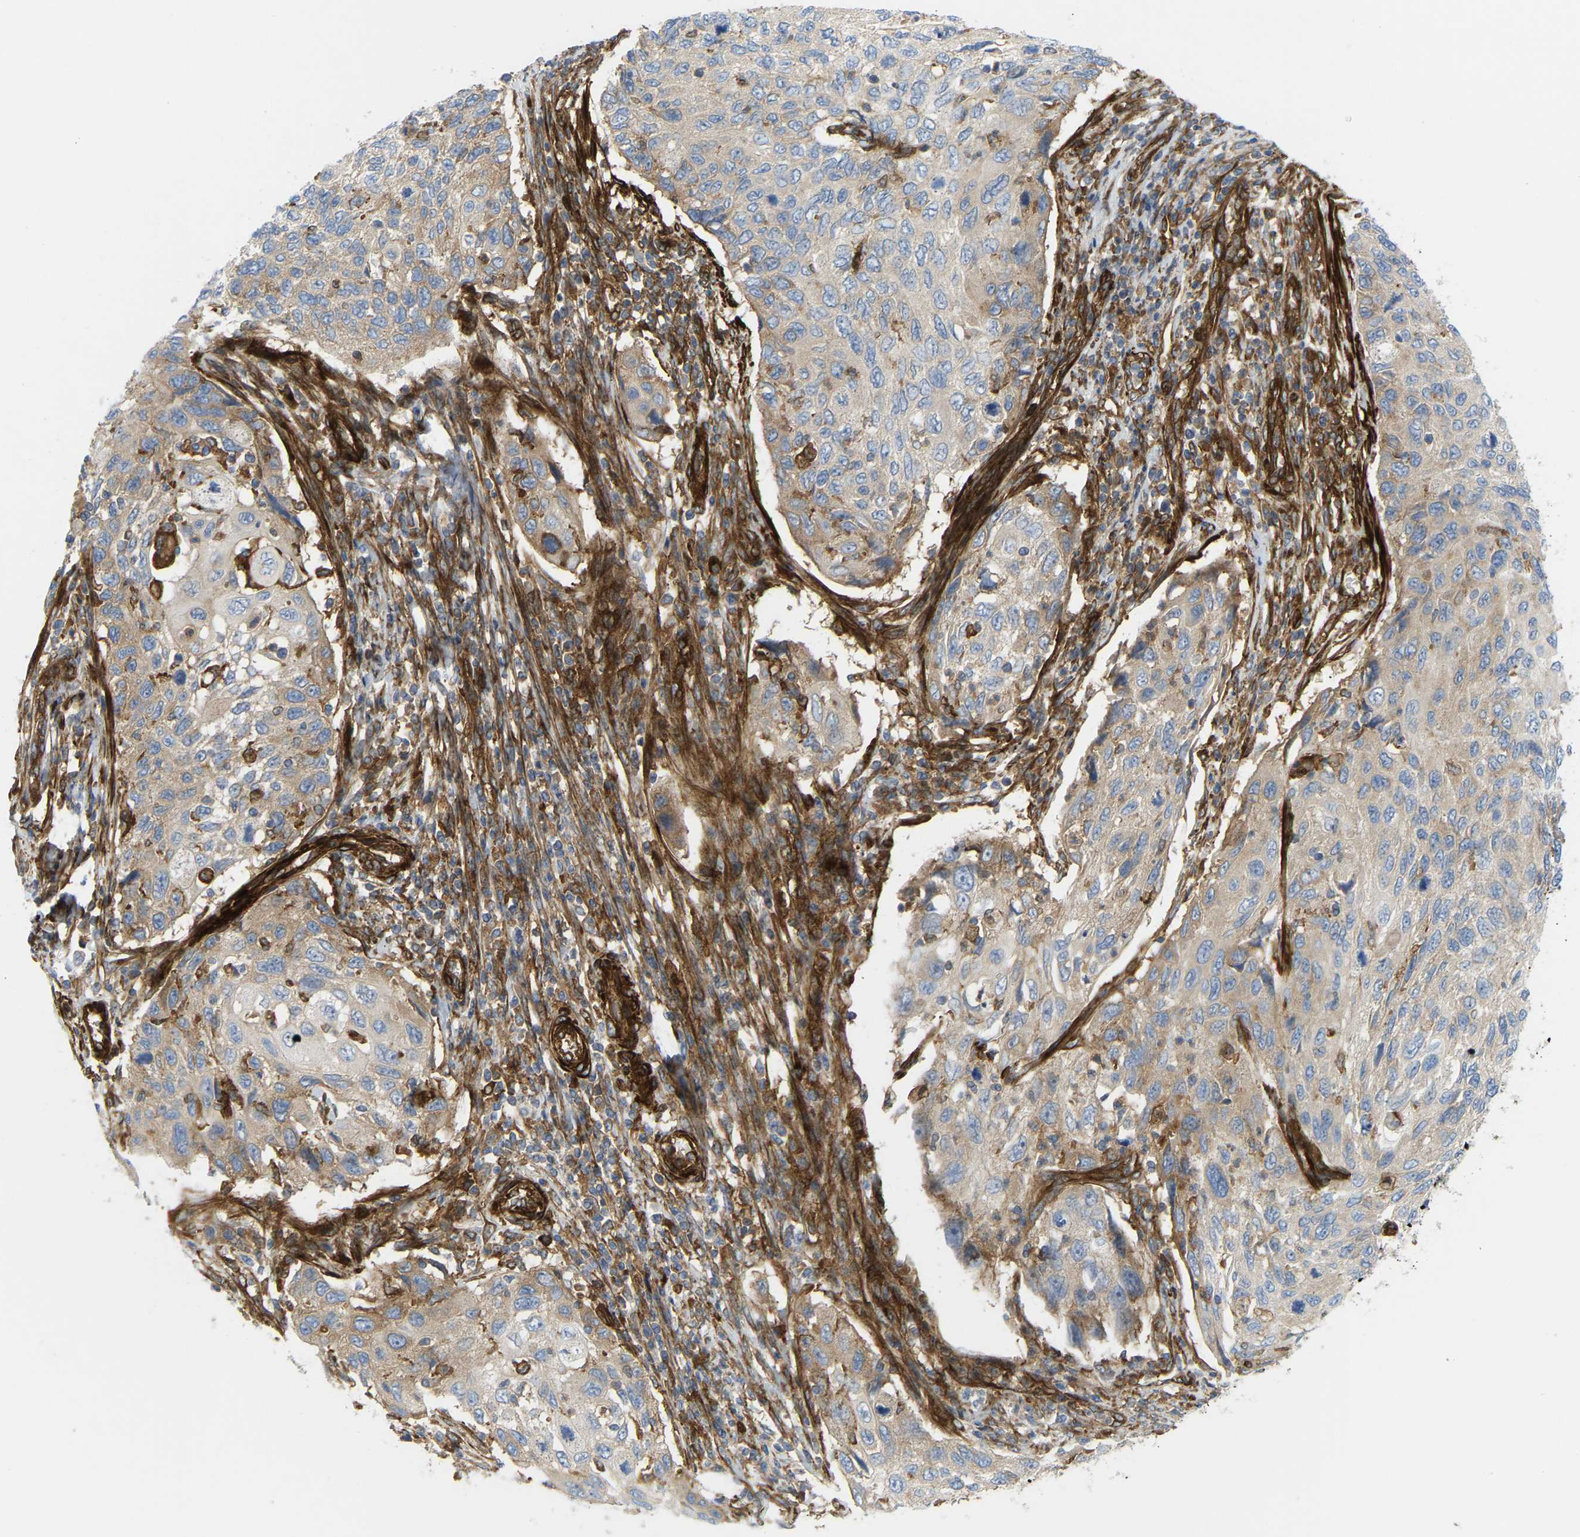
{"staining": {"intensity": "weak", "quantity": "25%-75%", "location": "cytoplasmic/membranous"}, "tissue": "cervical cancer", "cell_type": "Tumor cells", "image_type": "cancer", "snomed": [{"axis": "morphology", "description": "Squamous cell carcinoma, NOS"}, {"axis": "topography", "description": "Cervix"}], "caption": "This is a photomicrograph of immunohistochemistry (IHC) staining of cervical cancer (squamous cell carcinoma), which shows weak positivity in the cytoplasmic/membranous of tumor cells.", "gene": "PICALM", "patient": {"sex": "female", "age": 70}}